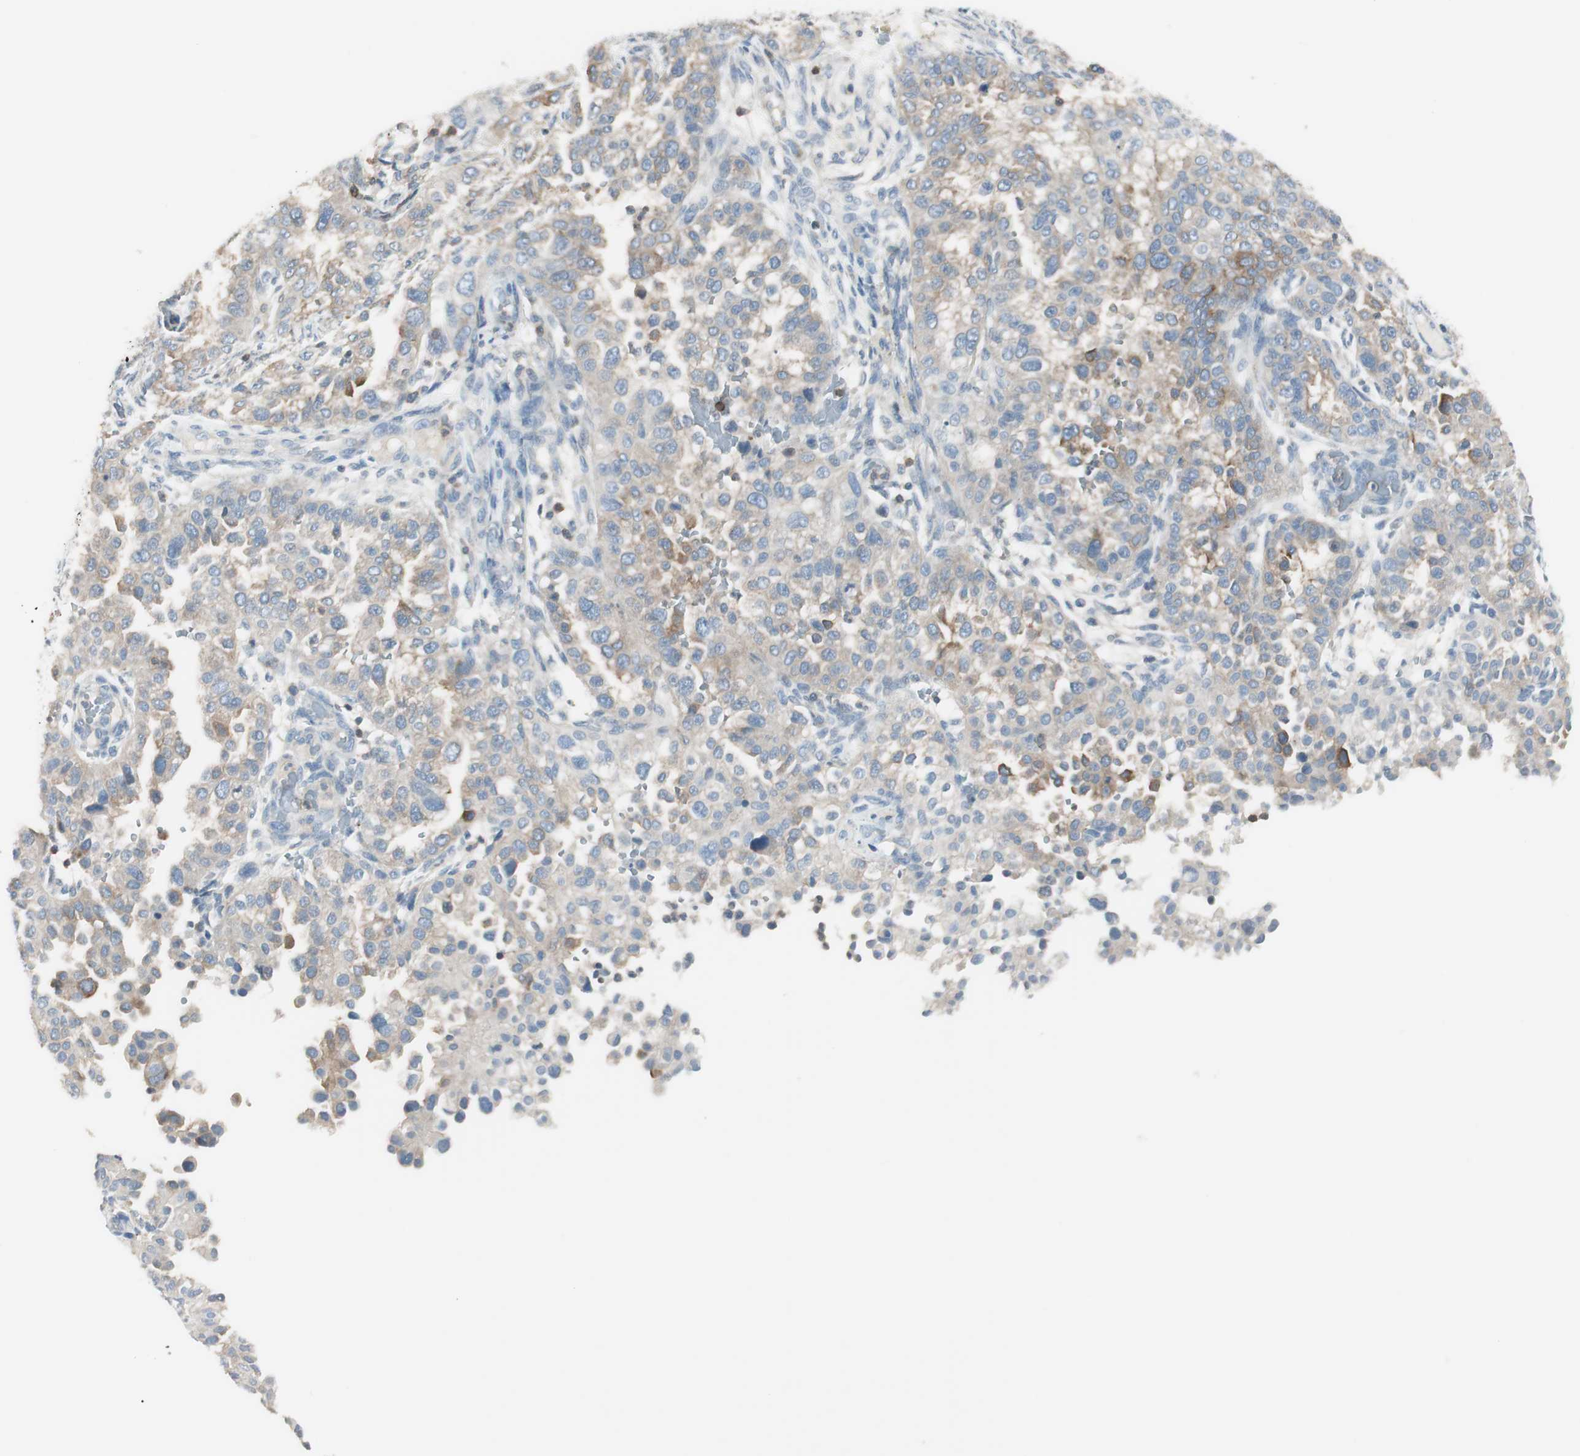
{"staining": {"intensity": "weak", "quantity": ">75%", "location": "cytoplasmic/membranous"}, "tissue": "endometrial cancer", "cell_type": "Tumor cells", "image_type": "cancer", "snomed": [{"axis": "morphology", "description": "Adenocarcinoma, NOS"}, {"axis": "topography", "description": "Endometrium"}], "caption": "Immunohistochemistry of human endometrial cancer (adenocarcinoma) exhibits low levels of weak cytoplasmic/membranous expression in approximately >75% of tumor cells.", "gene": "SLC9A3R1", "patient": {"sex": "female", "age": 85}}